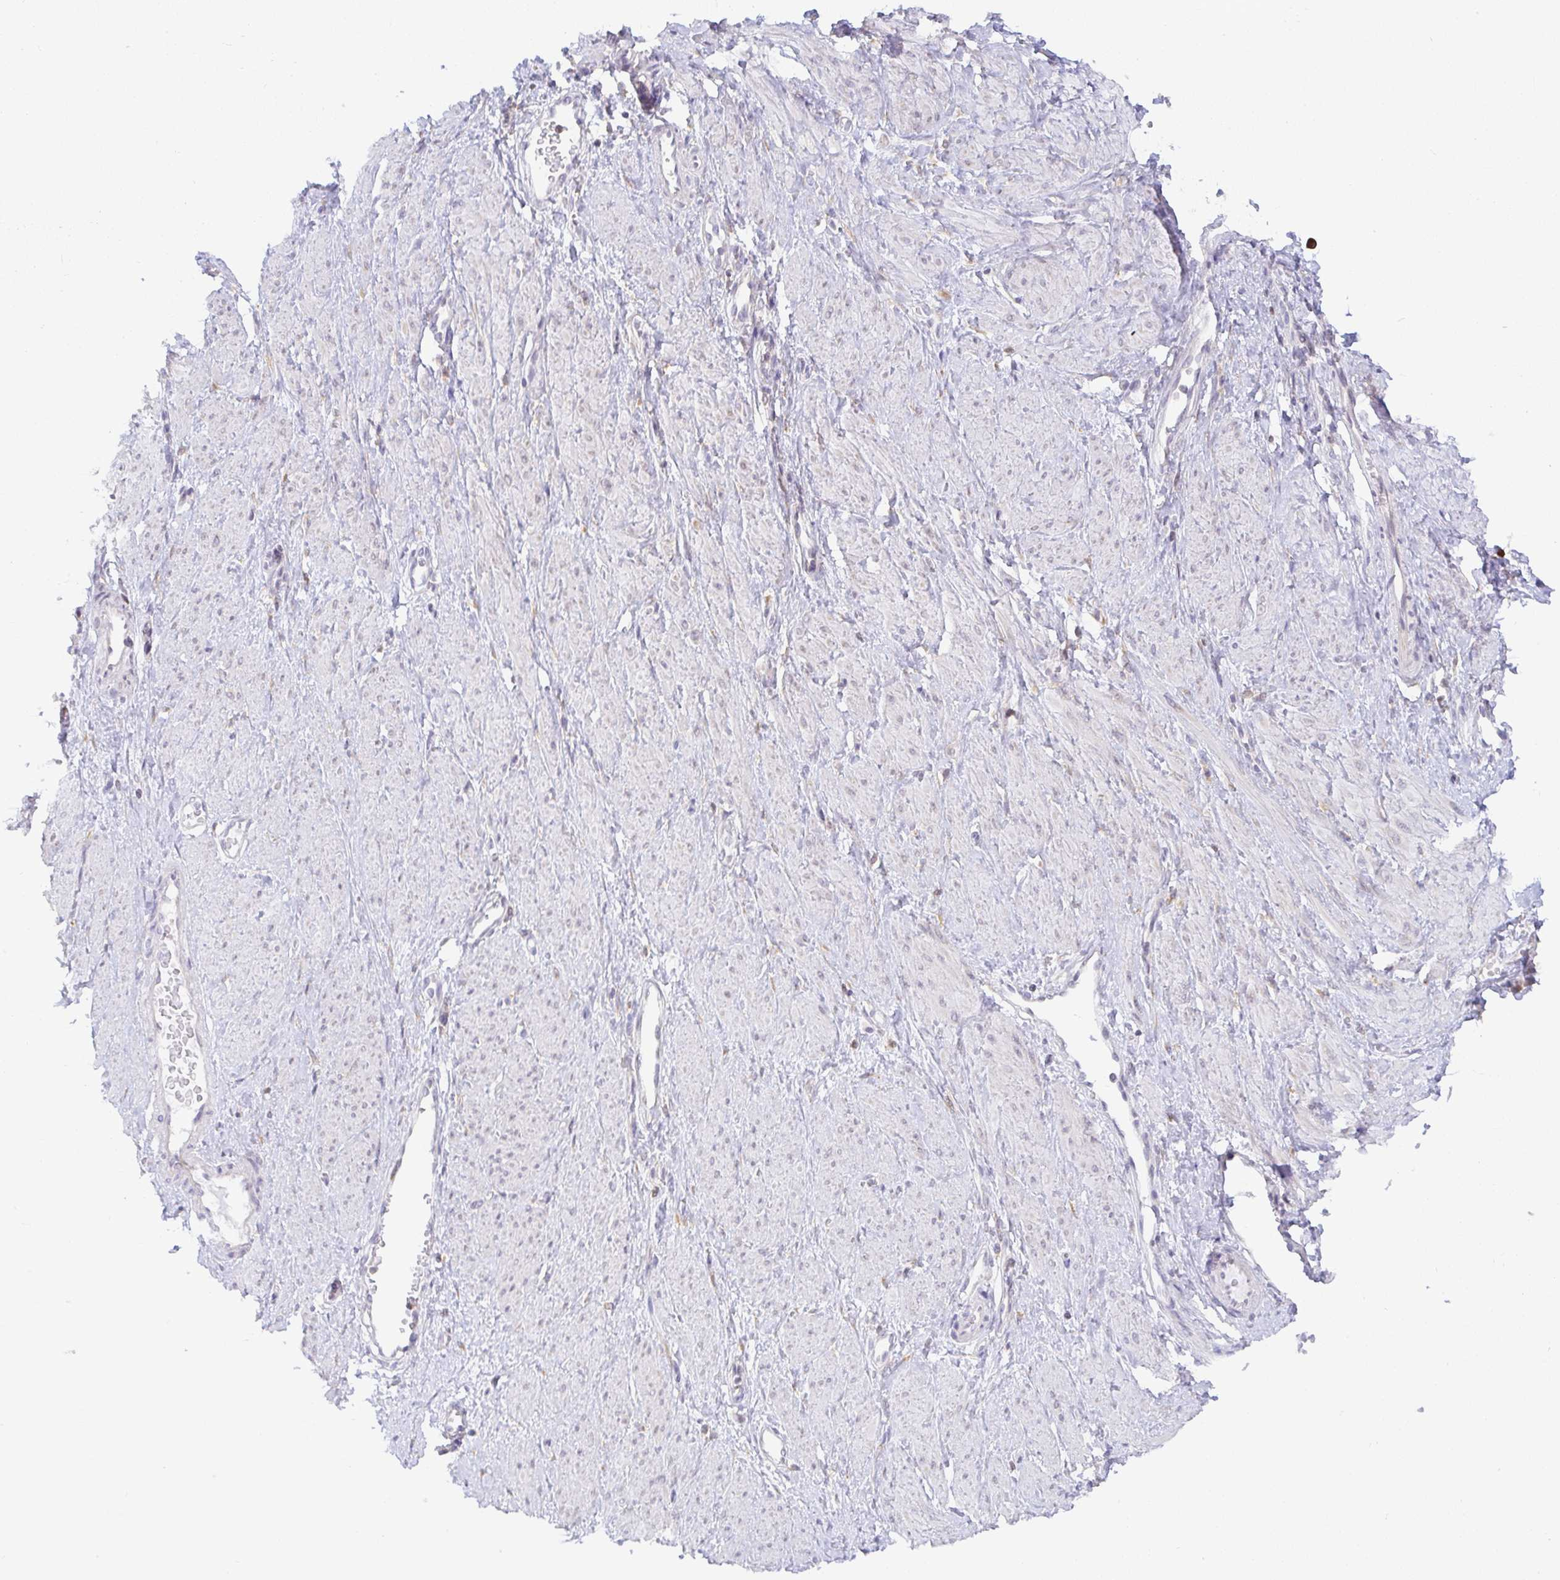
{"staining": {"intensity": "negative", "quantity": "none", "location": "none"}, "tissue": "smooth muscle", "cell_type": "Smooth muscle cells", "image_type": "normal", "snomed": [{"axis": "morphology", "description": "Normal tissue, NOS"}, {"axis": "topography", "description": "Smooth muscle"}, {"axis": "topography", "description": "Uterus"}], "caption": "Immunohistochemistry (IHC) photomicrograph of normal smooth muscle stained for a protein (brown), which displays no staining in smooth muscle cells. (DAB (3,3'-diaminobenzidine) IHC with hematoxylin counter stain).", "gene": "DERL2", "patient": {"sex": "female", "age": 39}}